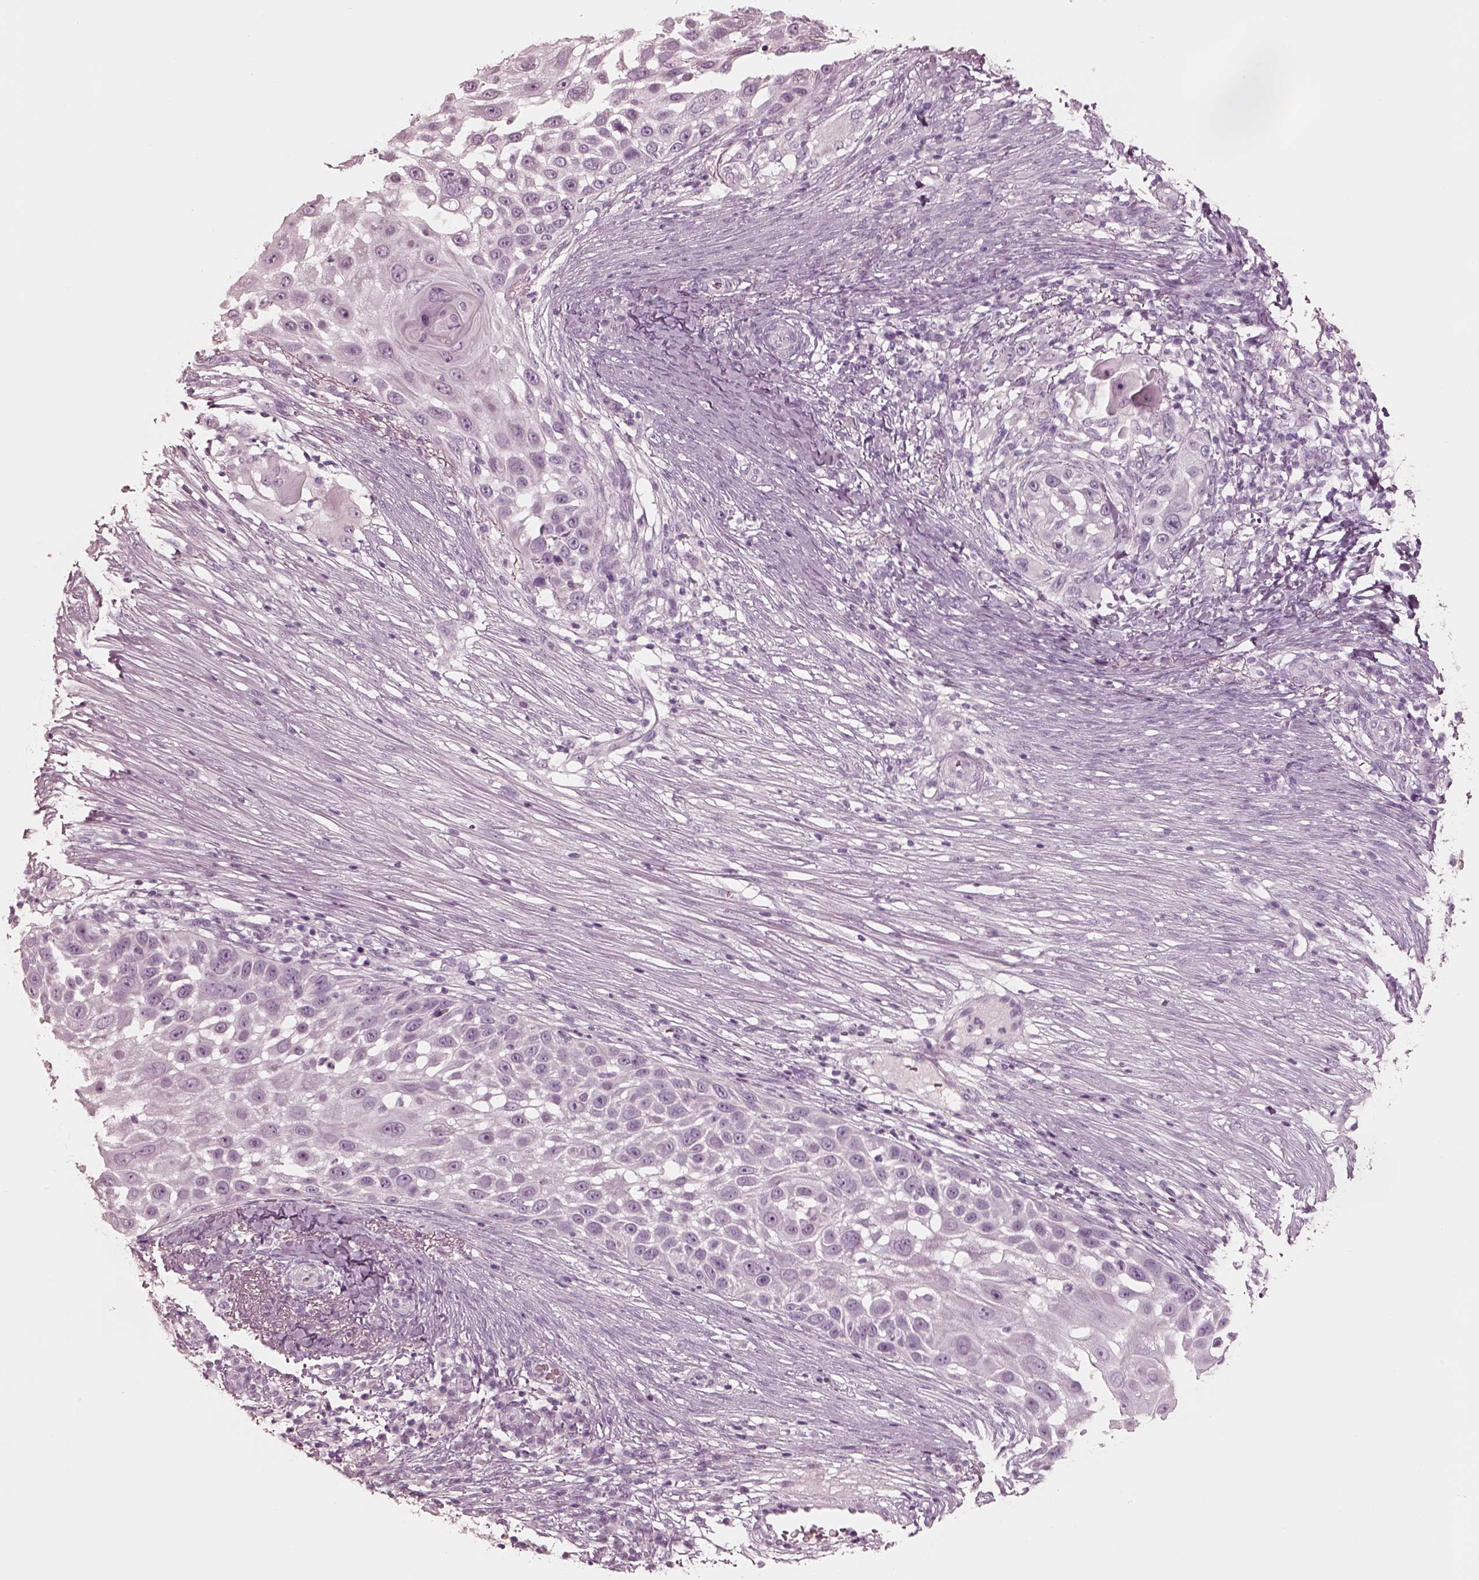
{"staining": {"intensity": "negative", "quantity": "none", "location": "none"}, "tissue": "skin cancer", "cell_type": "Tumor cells", "image_type": "cancer", "snomed": [{"axis": "morphology", "description": "Squamous cell carcinoma, NOS"}, {"axis": "topography", "description": "Skin"}], "caption": "Tumor cells show no significant protein positivity in skin cancer (squamous cell carcinoma).", "gene": "PON3", "patient": {"sex": "female", "age": 44}}